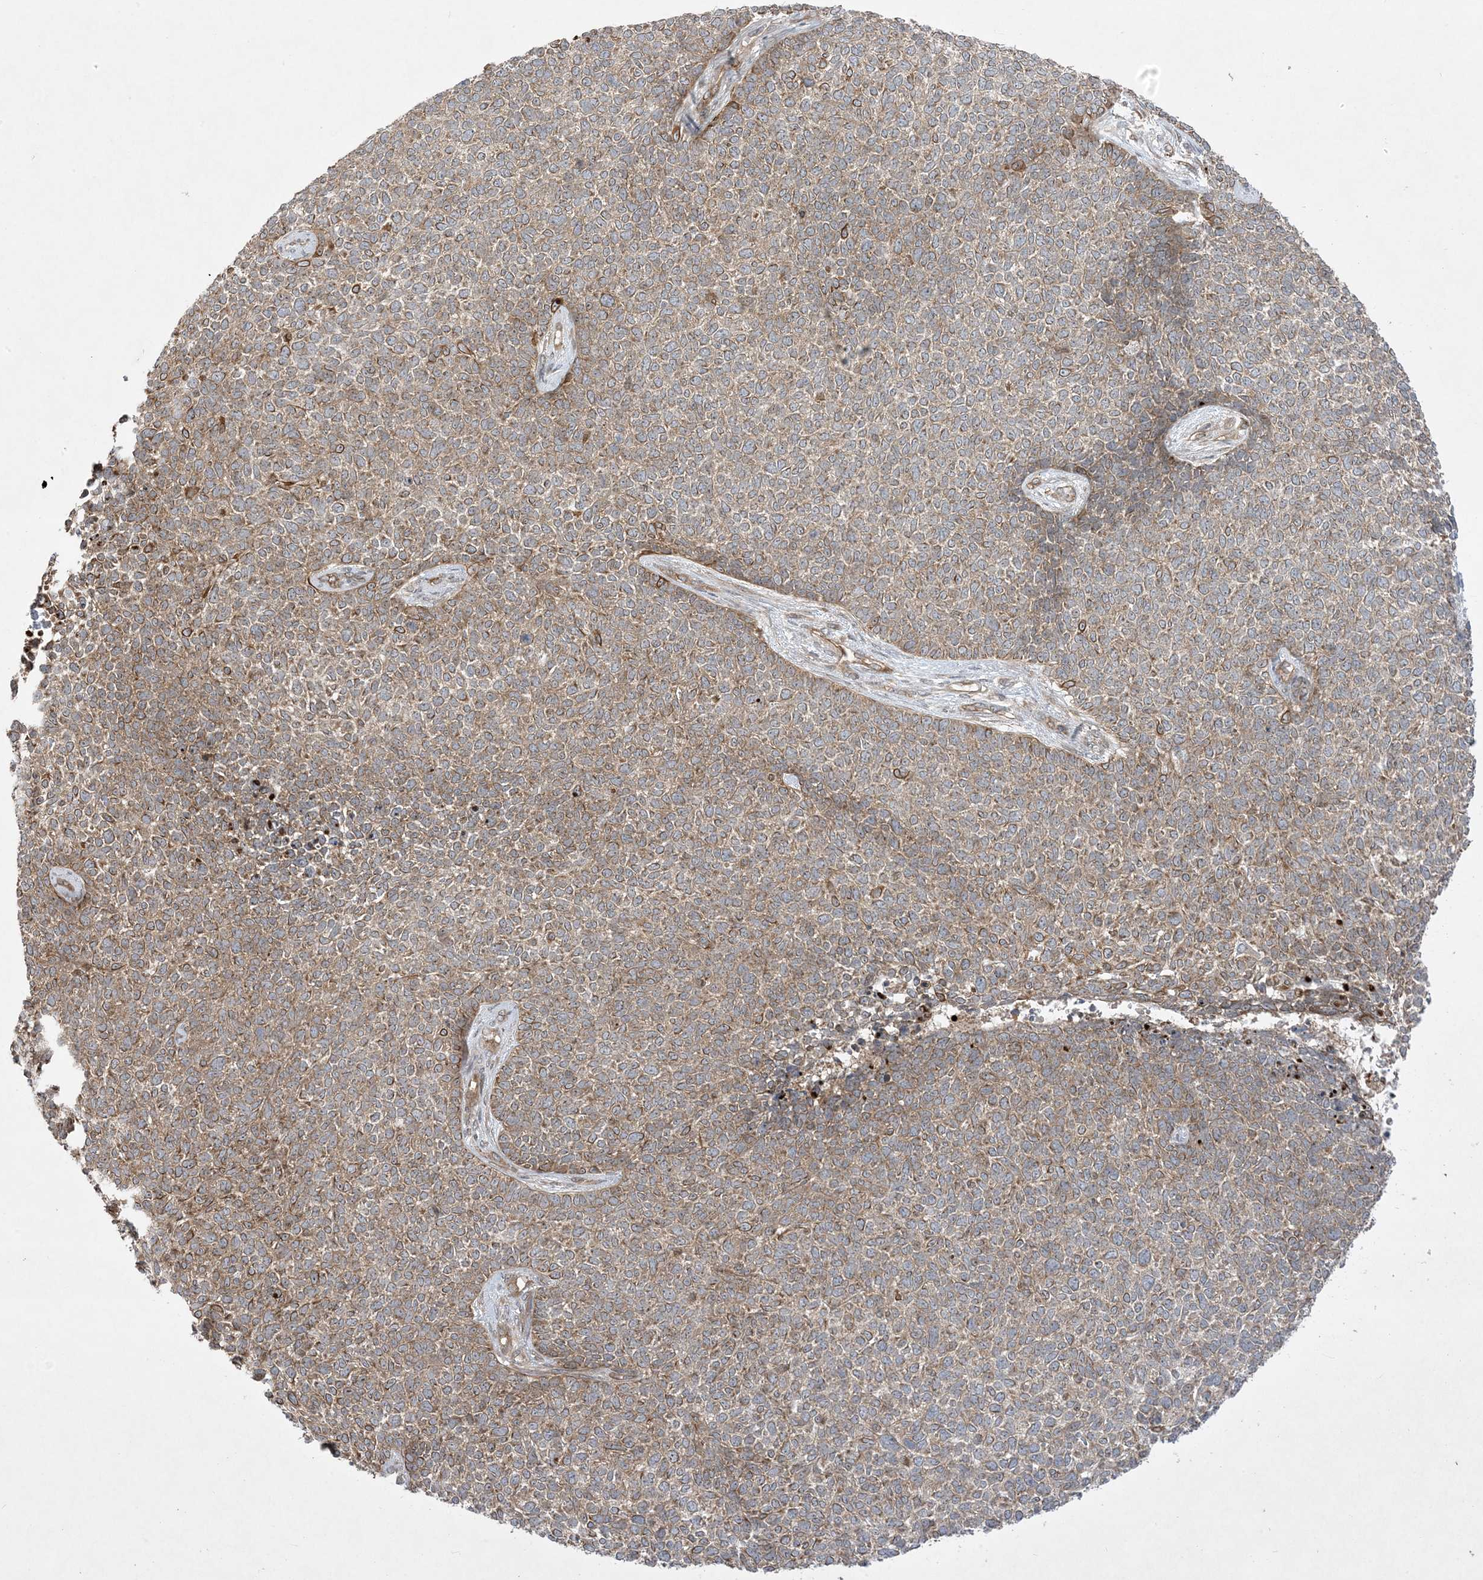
{"staining": {"intensity": "moderate", "quantity": ">75%", "location": "cytoplasmic/membranous"}, "tissue": "skin cancer", "cell_type": "Tumor cells", "image_type": "cancer", "snomed": [{"axis": "morphology", "description": "Basal cell carcinoma"}, {"axis": "topography", "description": "Skin"}], "caption": "Immunohistochemical staining of human skin cancer (basal cell carcinoma) demonstrates moderate cytoplasmic/membranous protein positivity in approximately >75% of tumor cells.", "gene": "SOGA3", "patient": {"sex": "female", "age": 84}}